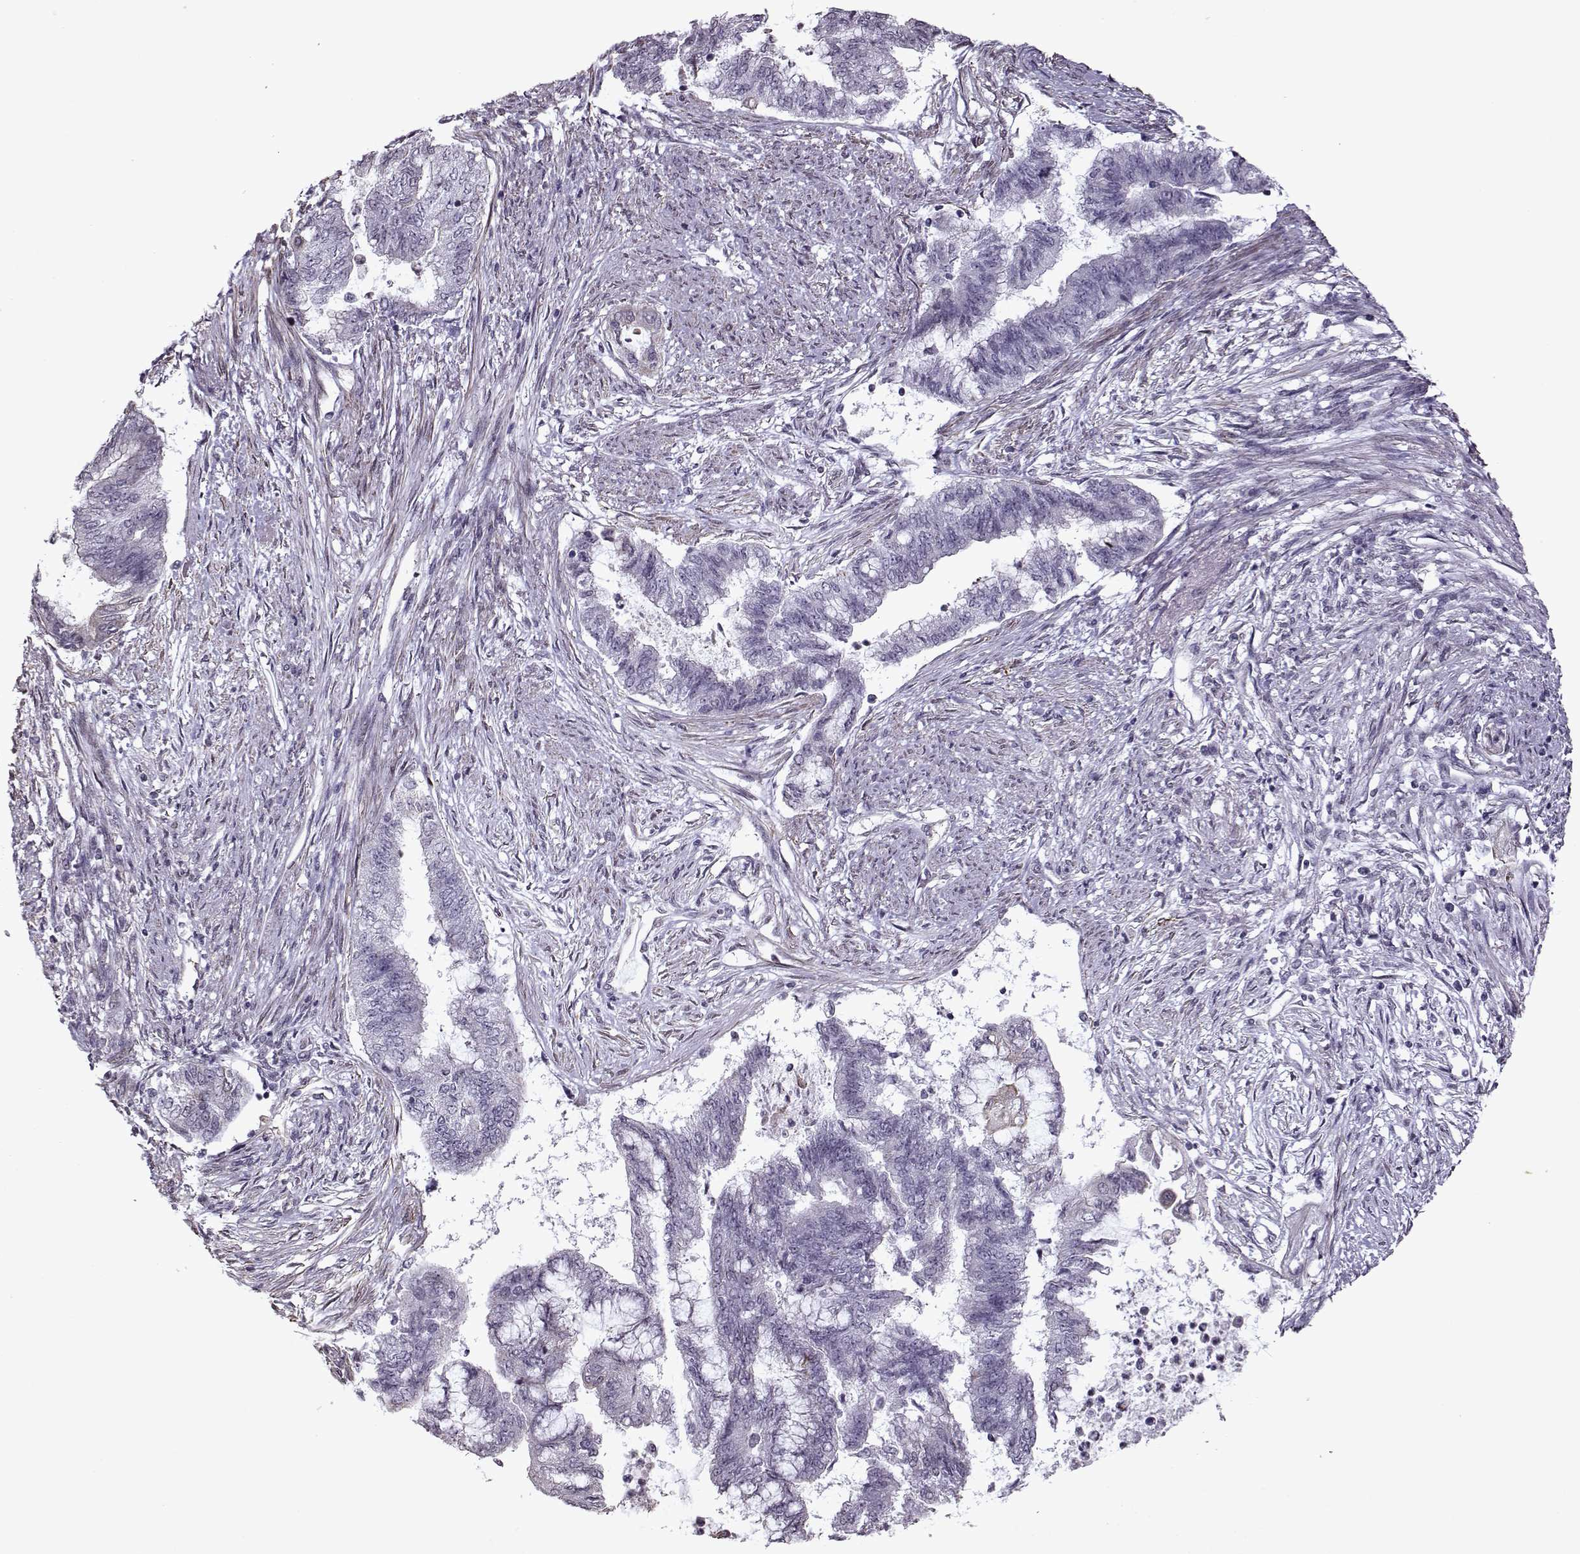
{"staining": {"intensity": "negative", "quantity": "none", "location": "none"}, "tissue": "endometrial cancer", "cell_type": "Tumor cells", "image_type": "cancer", "snomed": [{"axis": "morphology", "description": "Adenocarcinoma, NOS"}, {"axis": "topography", "description": "Endometrium"}], "caption": "Tumor cells show no significant positivity in endometrial cancer. The staining was performed using DAB (3,3'-diaminobenzidine) to visualize the protein expression in brown, while the nuclei were stained in blue with hematoxylin (Magnification: 20x).", "gene": "KRT9", "patient": {"sex": "female", "age": 65}}